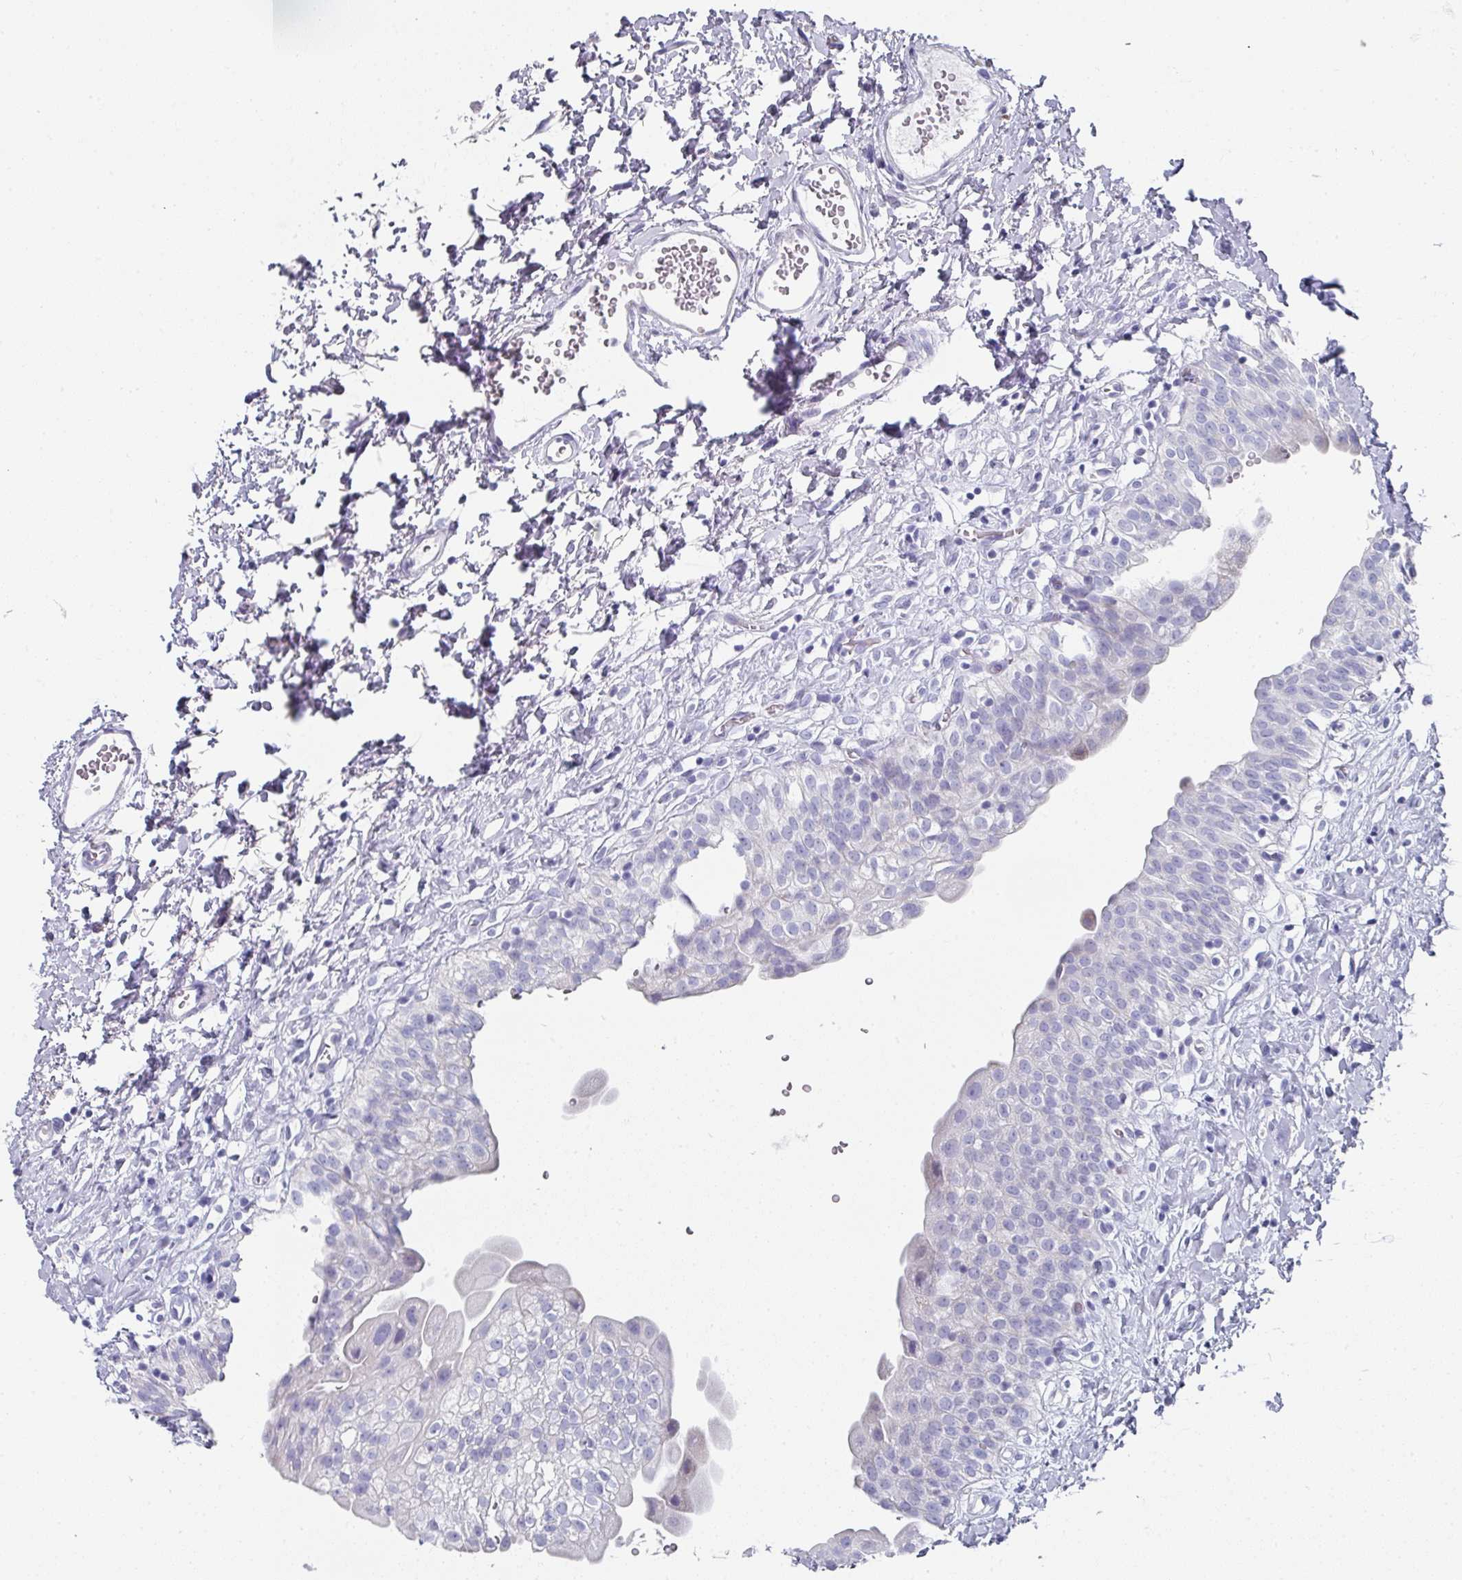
{"staining": {"intensity": "negative", "quantity": "none", "location": "none"}, "tissue": "urinary bladder", "cell_type": "Urothelial cells", "image_type": "normal", "snomed": [{"axis": "morphology", "description": "Normal tissue, NOS"}, {"axis": "topography", "description": "Urinary bladder"}], "caption": "Immunohistochemistry (IHC) photomicrograph of normal urinary bladder: urinary bladder stained with DAB displays no significant protein expression in urothelial cells. Nuclei are stained in blue.", "gene": "SETBP1", "patient": {"sex": "male", "age": 51}}